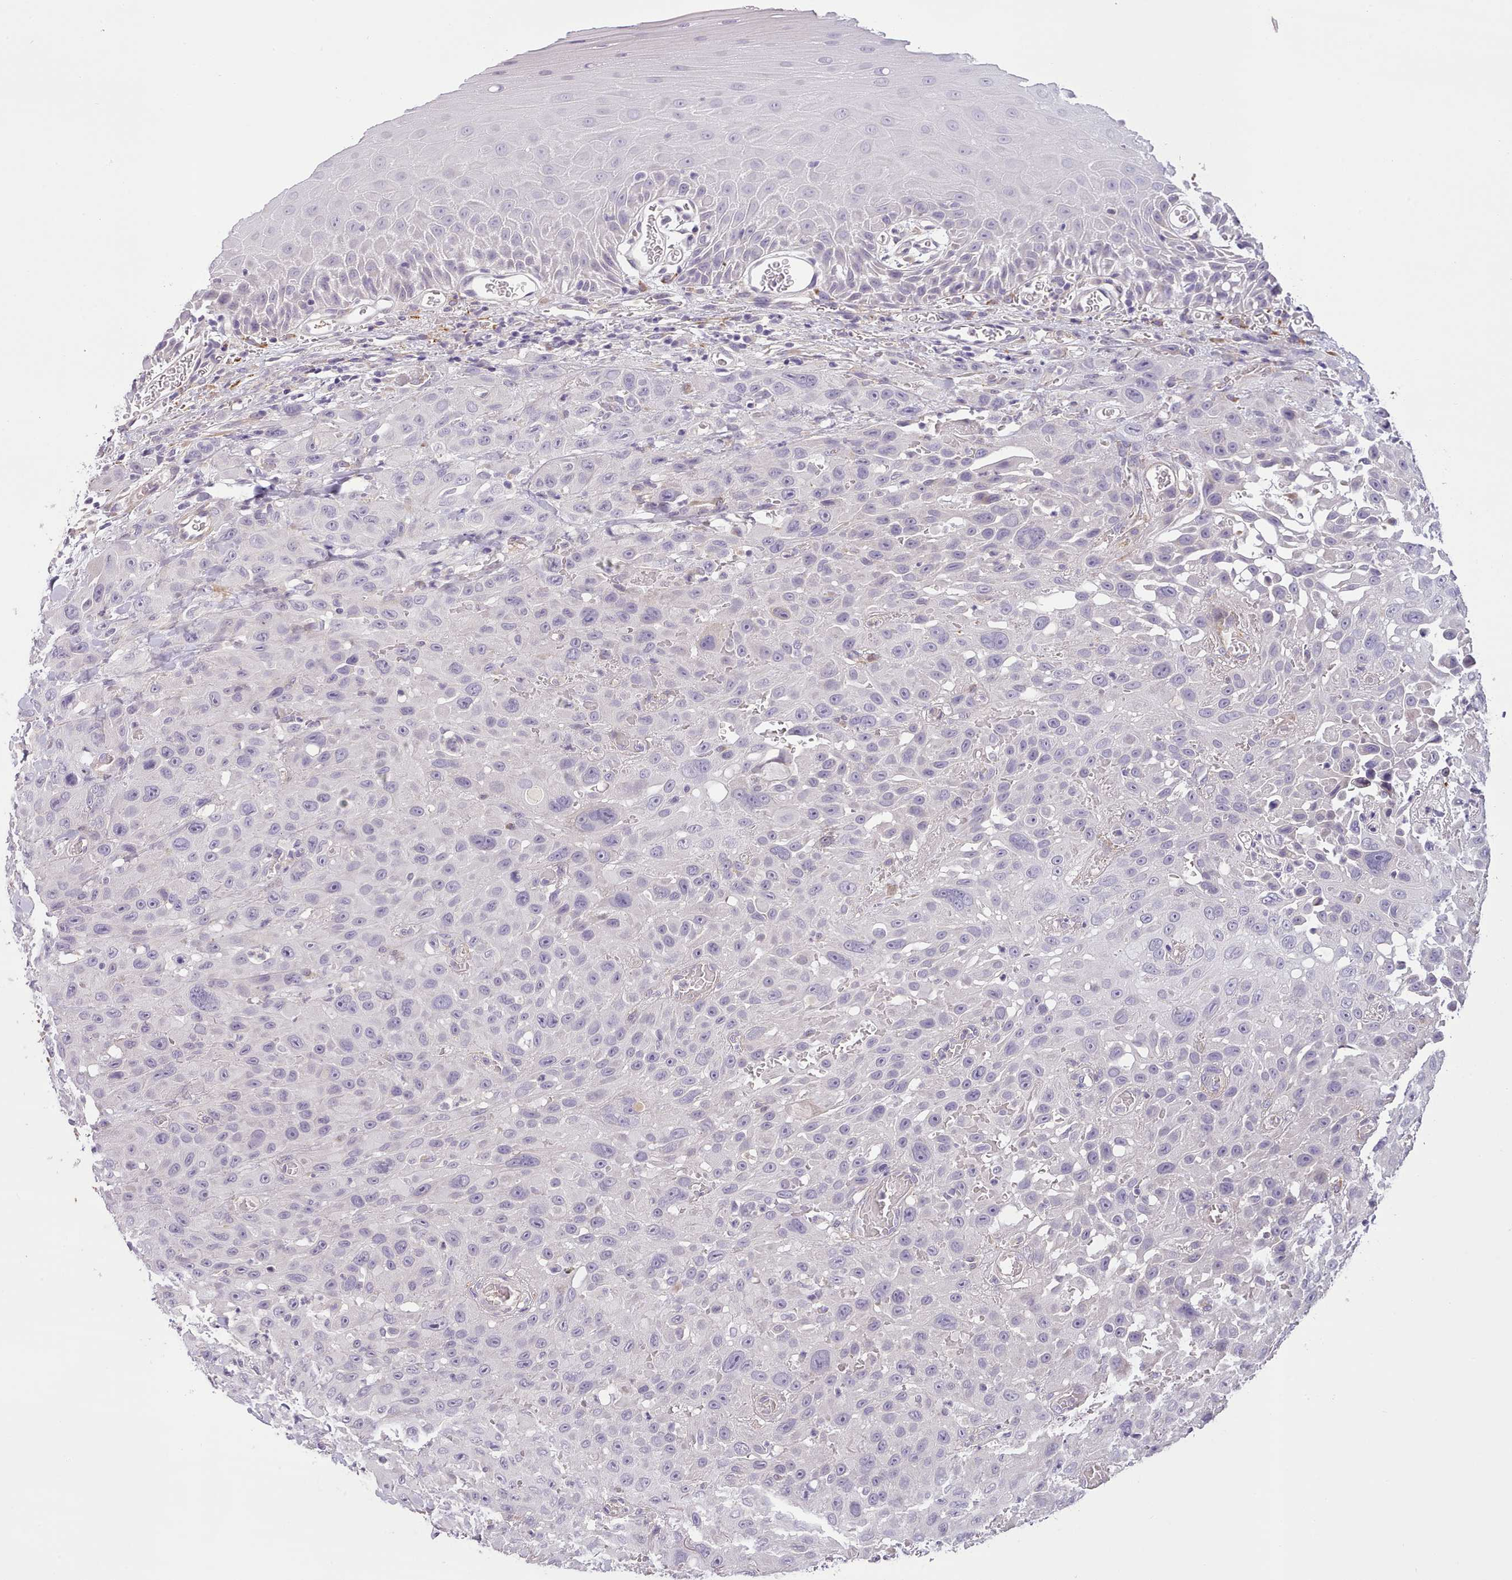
{"staining": {"intensity": "negative", "quantity": "none", "location": "none"}, "tissue": "oral mucosa", "cell_type": "Squamous epithelial cells", "image_type": "normal", "snomed": [{"axis": "morphology", "description": "Normal tissue, NOS"}, {"axis": "topography", "description": "Oral tissue"}], "caption": "Immunohistochemistry histopathology image of benign oral mucosa stained for a protein (brown), which reveals no positivity in squamous epithelial cells. (Immunohistochemistry (ihc), brightfield microscopy, high magnification).", "gene": "ZNF658", "patient": {"sex": "female", "age": 70}}